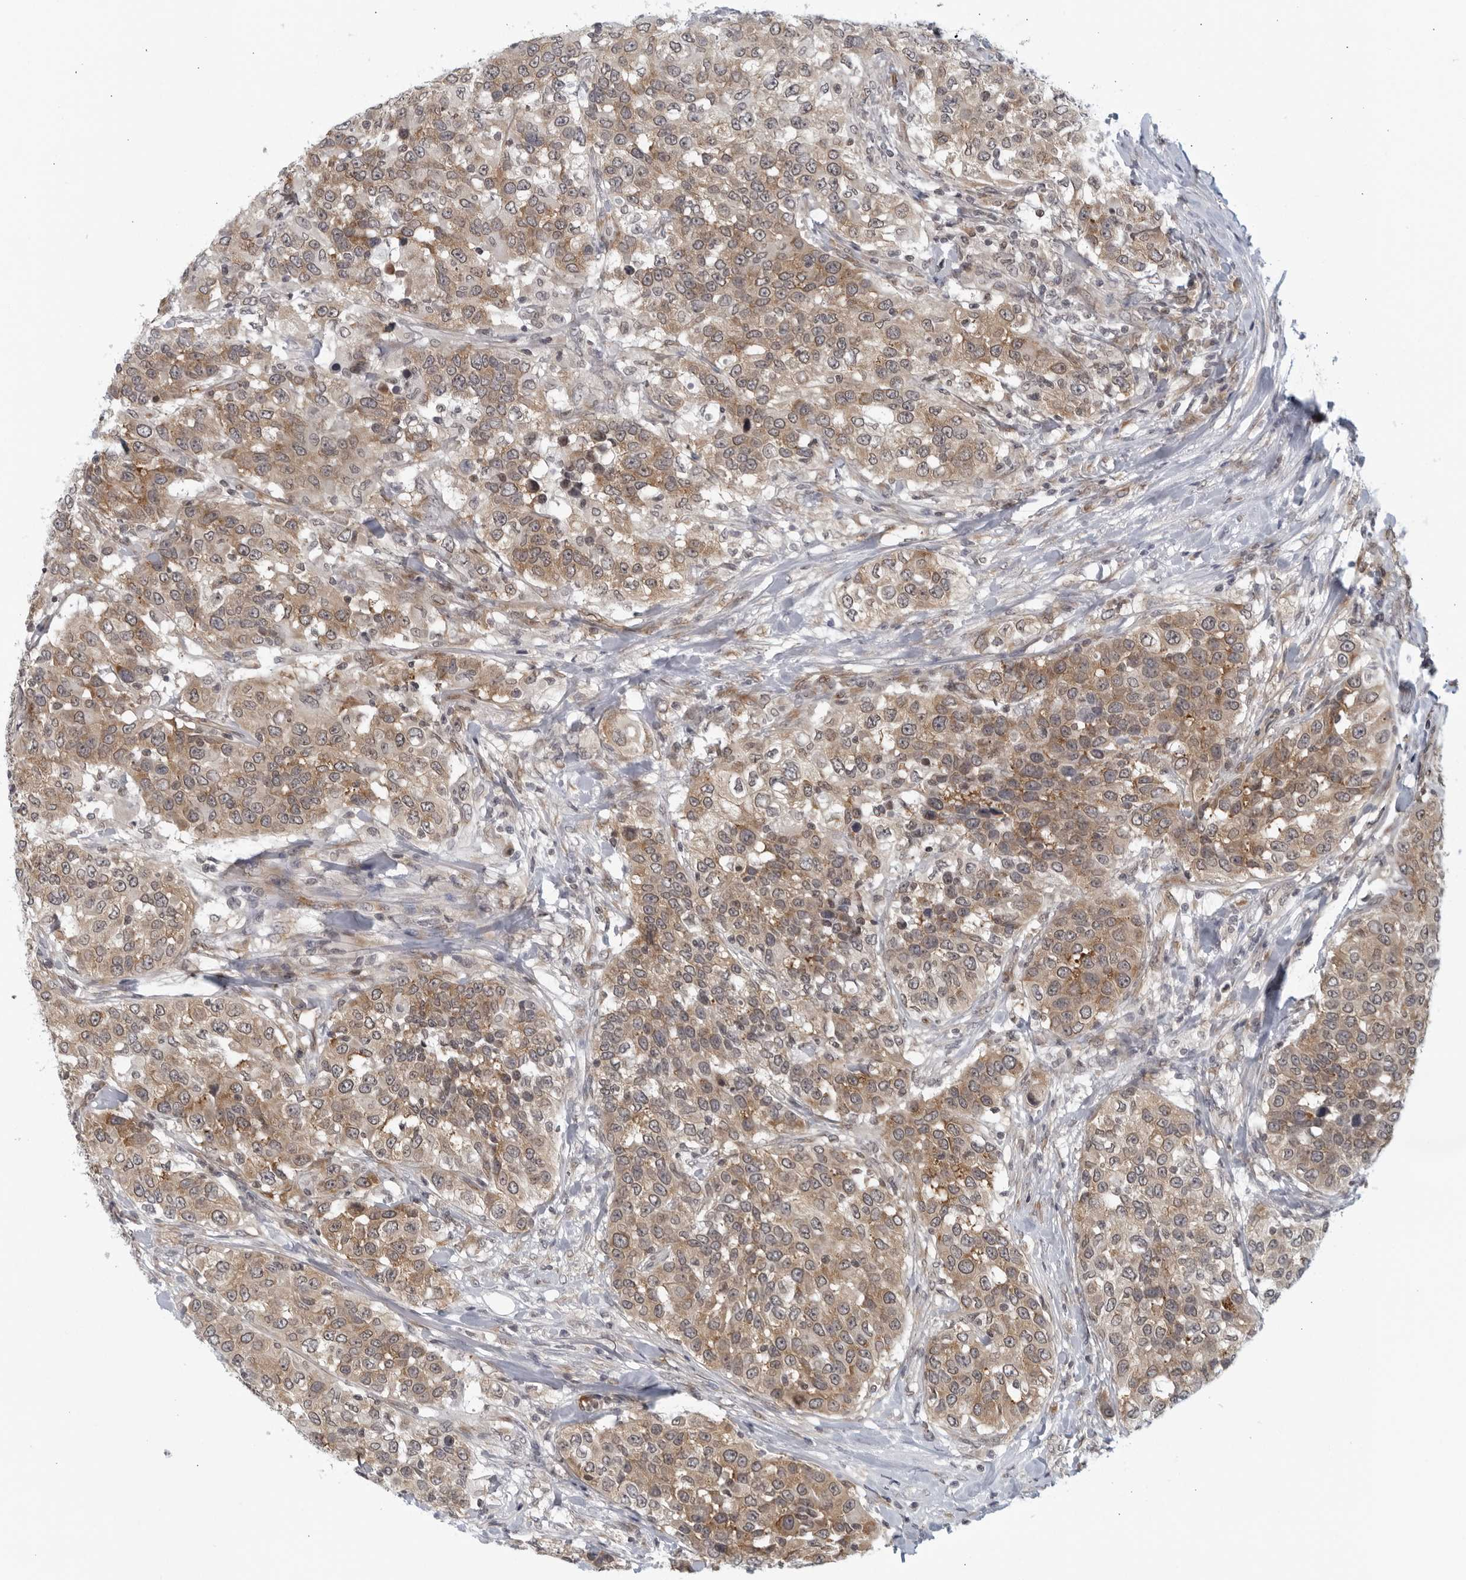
{"staining": {"intensity": "moderate", "quantity": ">75%", "location": "cytoplasmic/membranous"}, "tissue": "urothelial cancer", "cell_type": "Tumor cells", "image_type": "cancer", "snomed": [{"axis": "morphology", "description": "Urothelial carcinoma, High grade"}, {"axis": "topography", "description": "Urinary bladder"}], "caption": "Urothelial carcinoma (high-grade) stained with DAB (3,3'-diaminobenzidine) immunohistochemistry (IHC) exhibits medium levels of moderate cytoplasmic/membranous positivity in approximately >75% of tumor cells.", "gene": "RC3H1", "patient": {"sex": "female", "age": 80}}